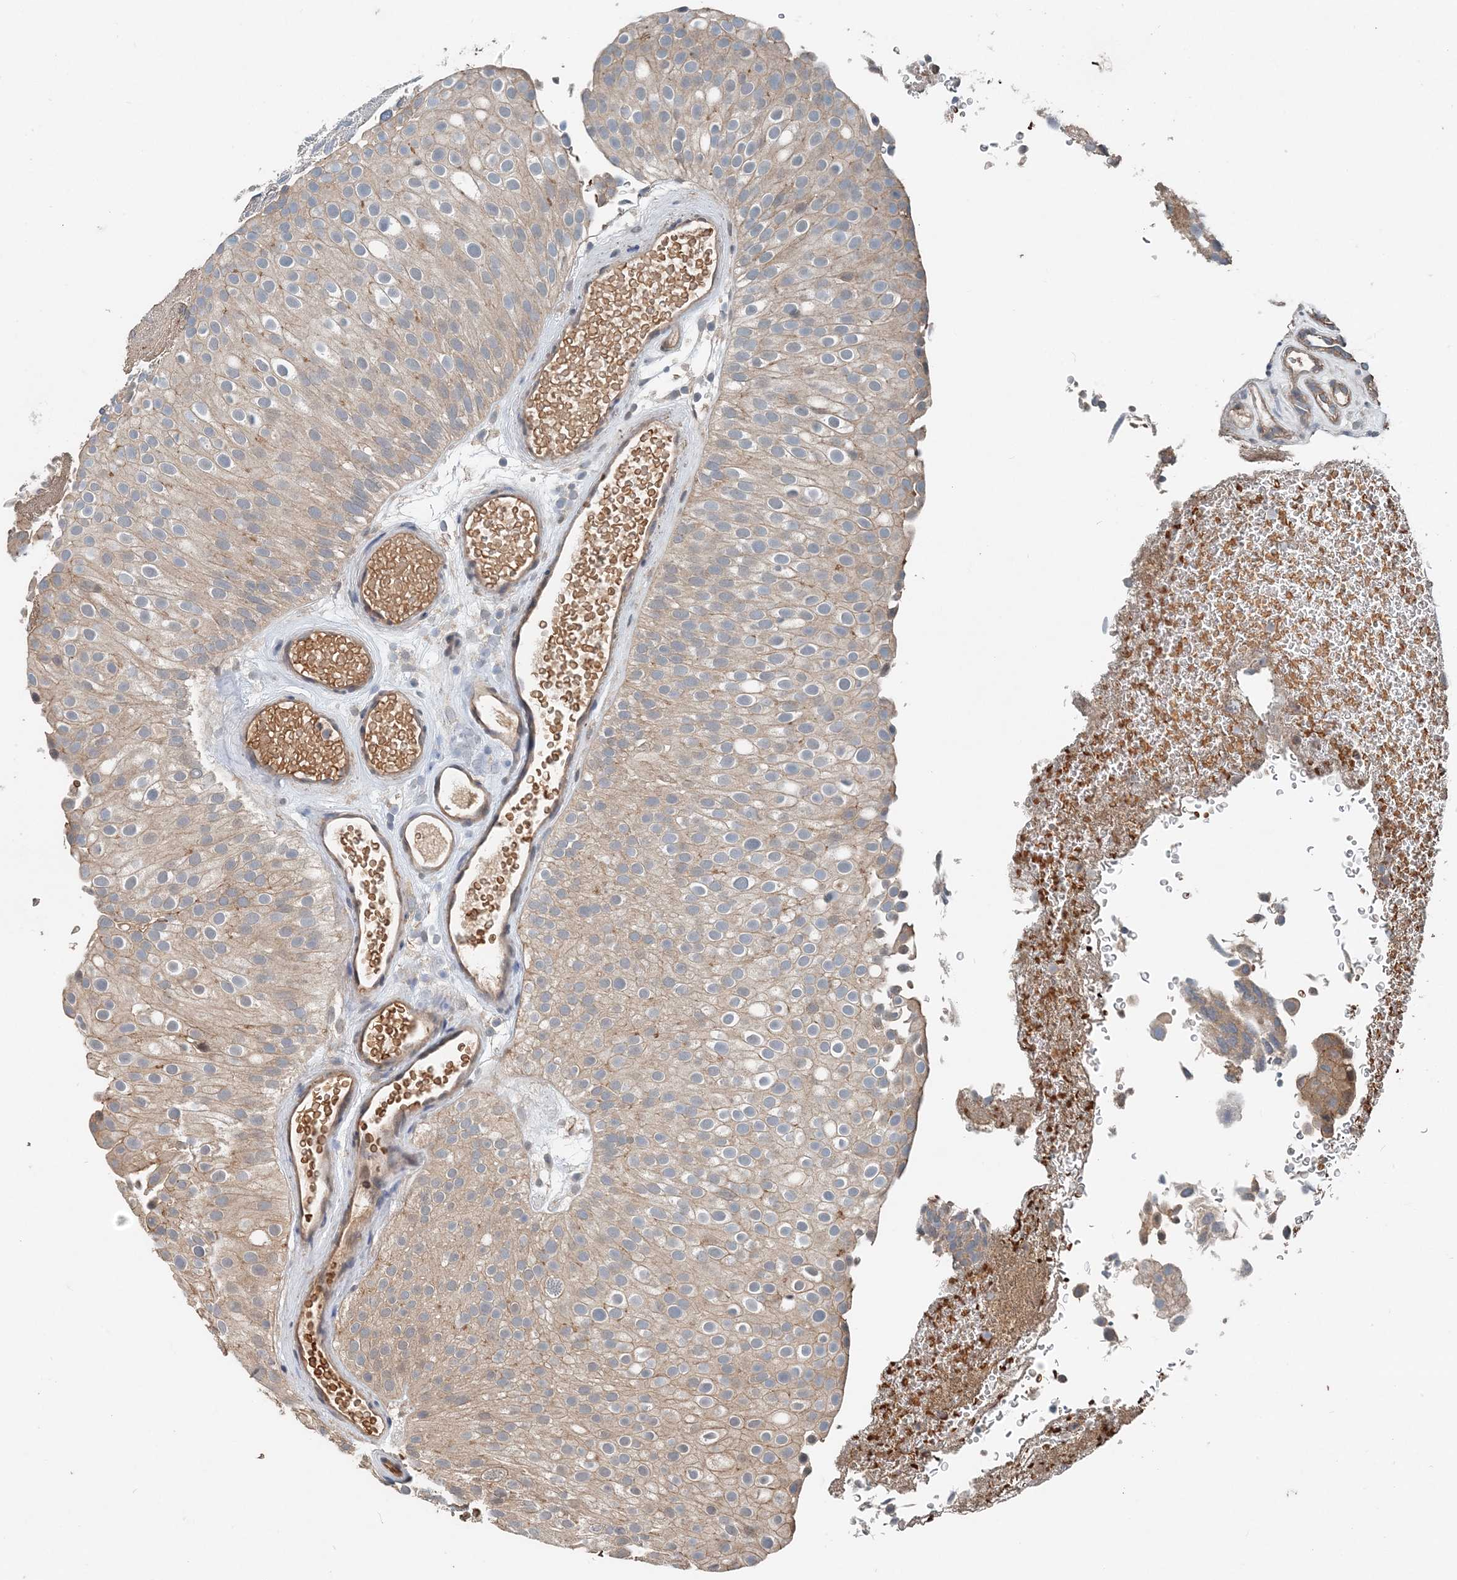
{"staining": {"intensity": "weak", "quantity": ">75%", "location": "cytoplasmic/membranous"}, "tissue": "urothelial cancer", "cell_type": "Tumor cells", "image_type": "cancer", "snomed": [{"axis": "morphology", "description": "Urothelial carcinoma, Low grade"}, {"axis": "topography", "description": "Urinary bladder"}], "caption": "Immunohistochemical staining of low-grade urothelial carcinoma demonstrates weak cytoplasmic/membranous protein staining in about >75% of tumor cells. (Brightfield microscopy of DAB IHC at high magnification).", "gene": "SMPD3", "patient": {"sex": "male", "age": 78}}